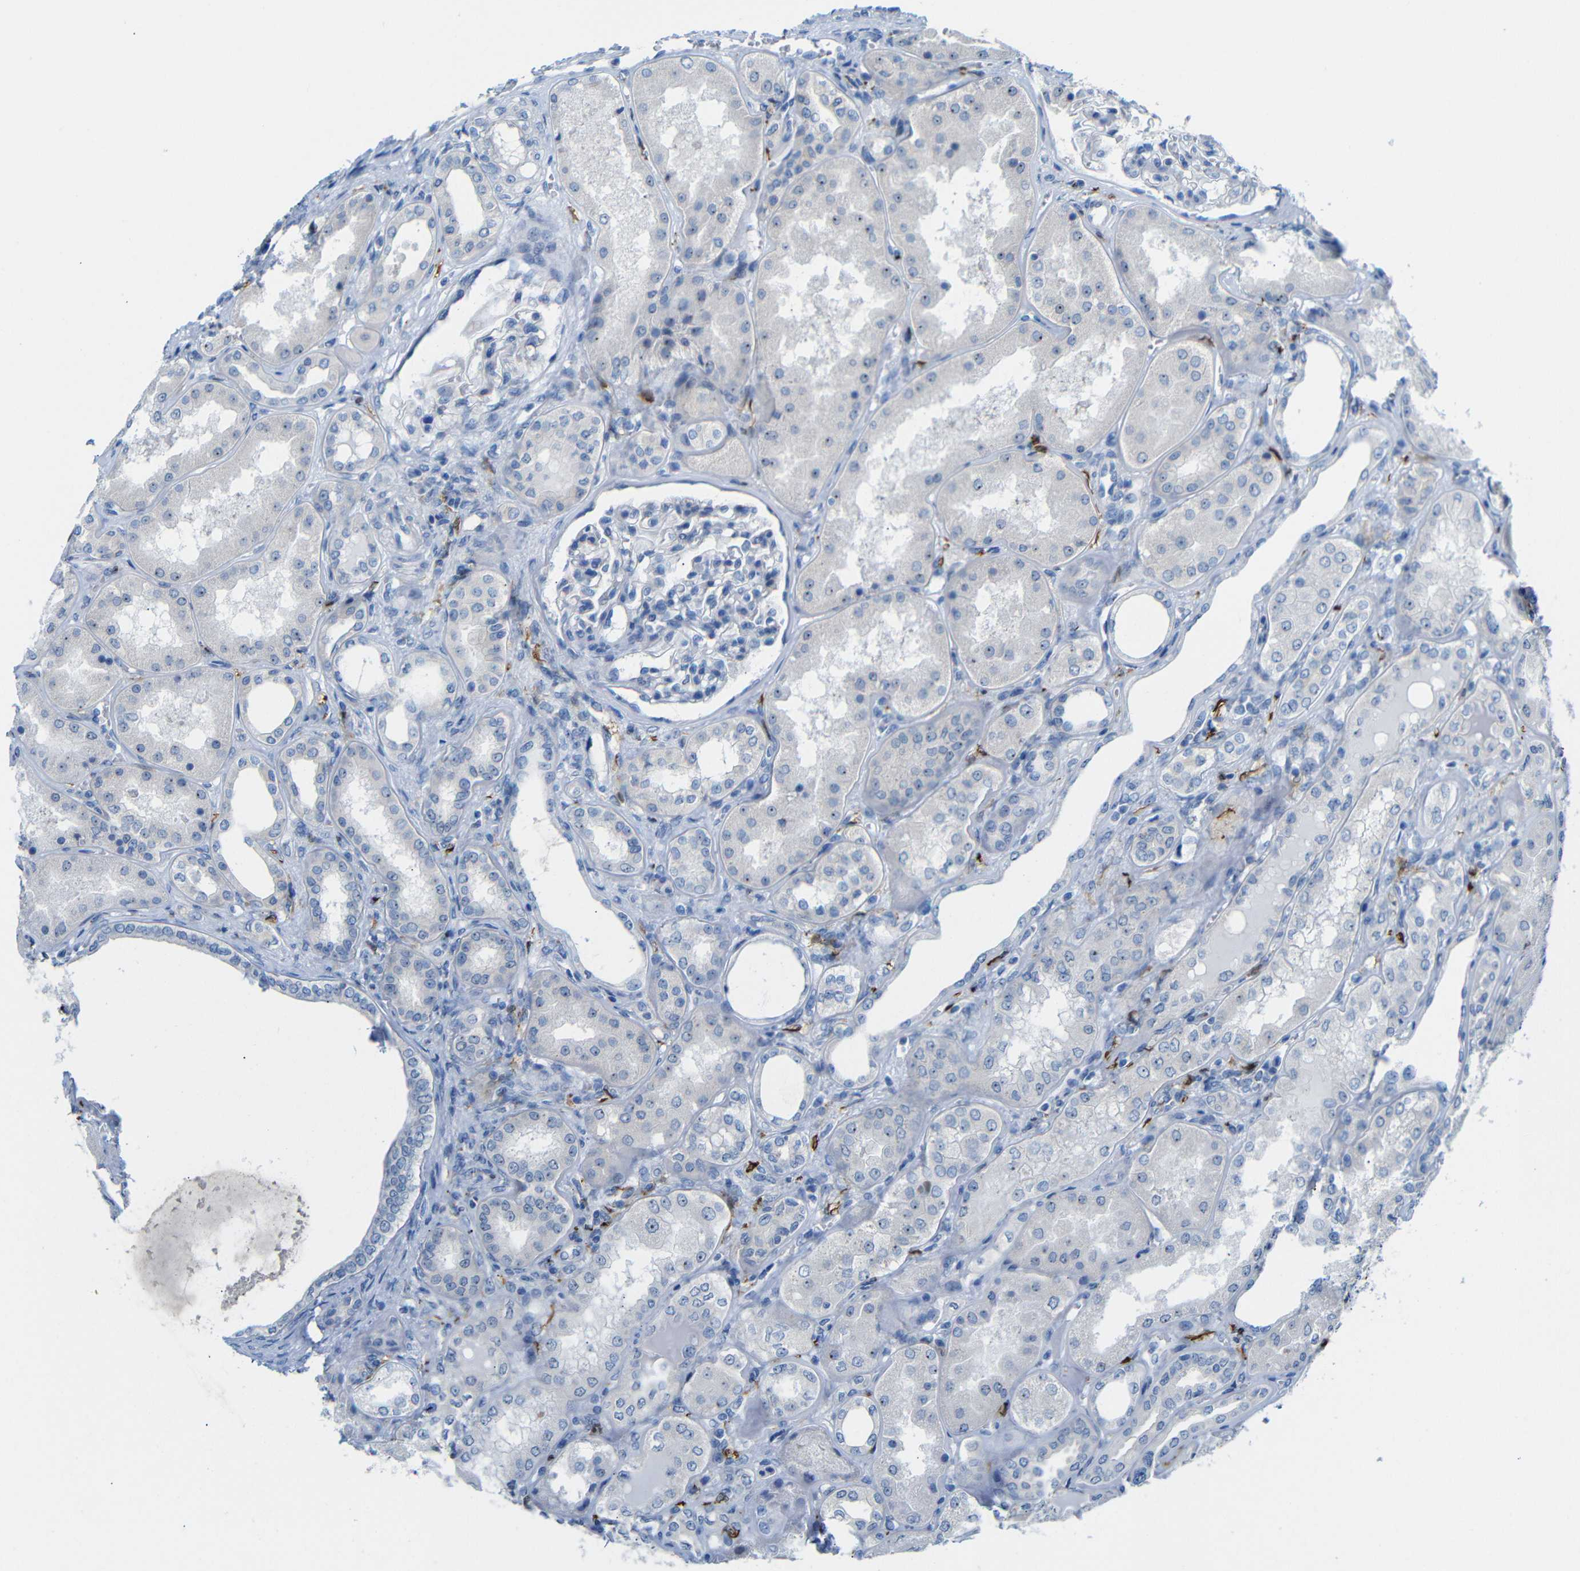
{"staining": {"intensity": "negative", "quantity": "none", "location": "none"}, "tissue": "kidney", "cell_type": "Cells in glomeruli", "image_type": "normal", "snomed": [{"axis": "morphology", "description": "Normal tissue, NOS"}, {"axis": "topography", "description": "Kidney"}], "caption": "Immunohistochemistry (IHC) of benign human kidney demonstrates no staining in cells in glomeruli. (Stains: DAB (3,3'-diaminobenzidine) immunohistochemistry (IHC) with hematoxylin counter stain, Microscopy: brightfield microscopy at high magnification).", "gene": "C1orf210", "patient": {"sex": "female", "age": 56}}